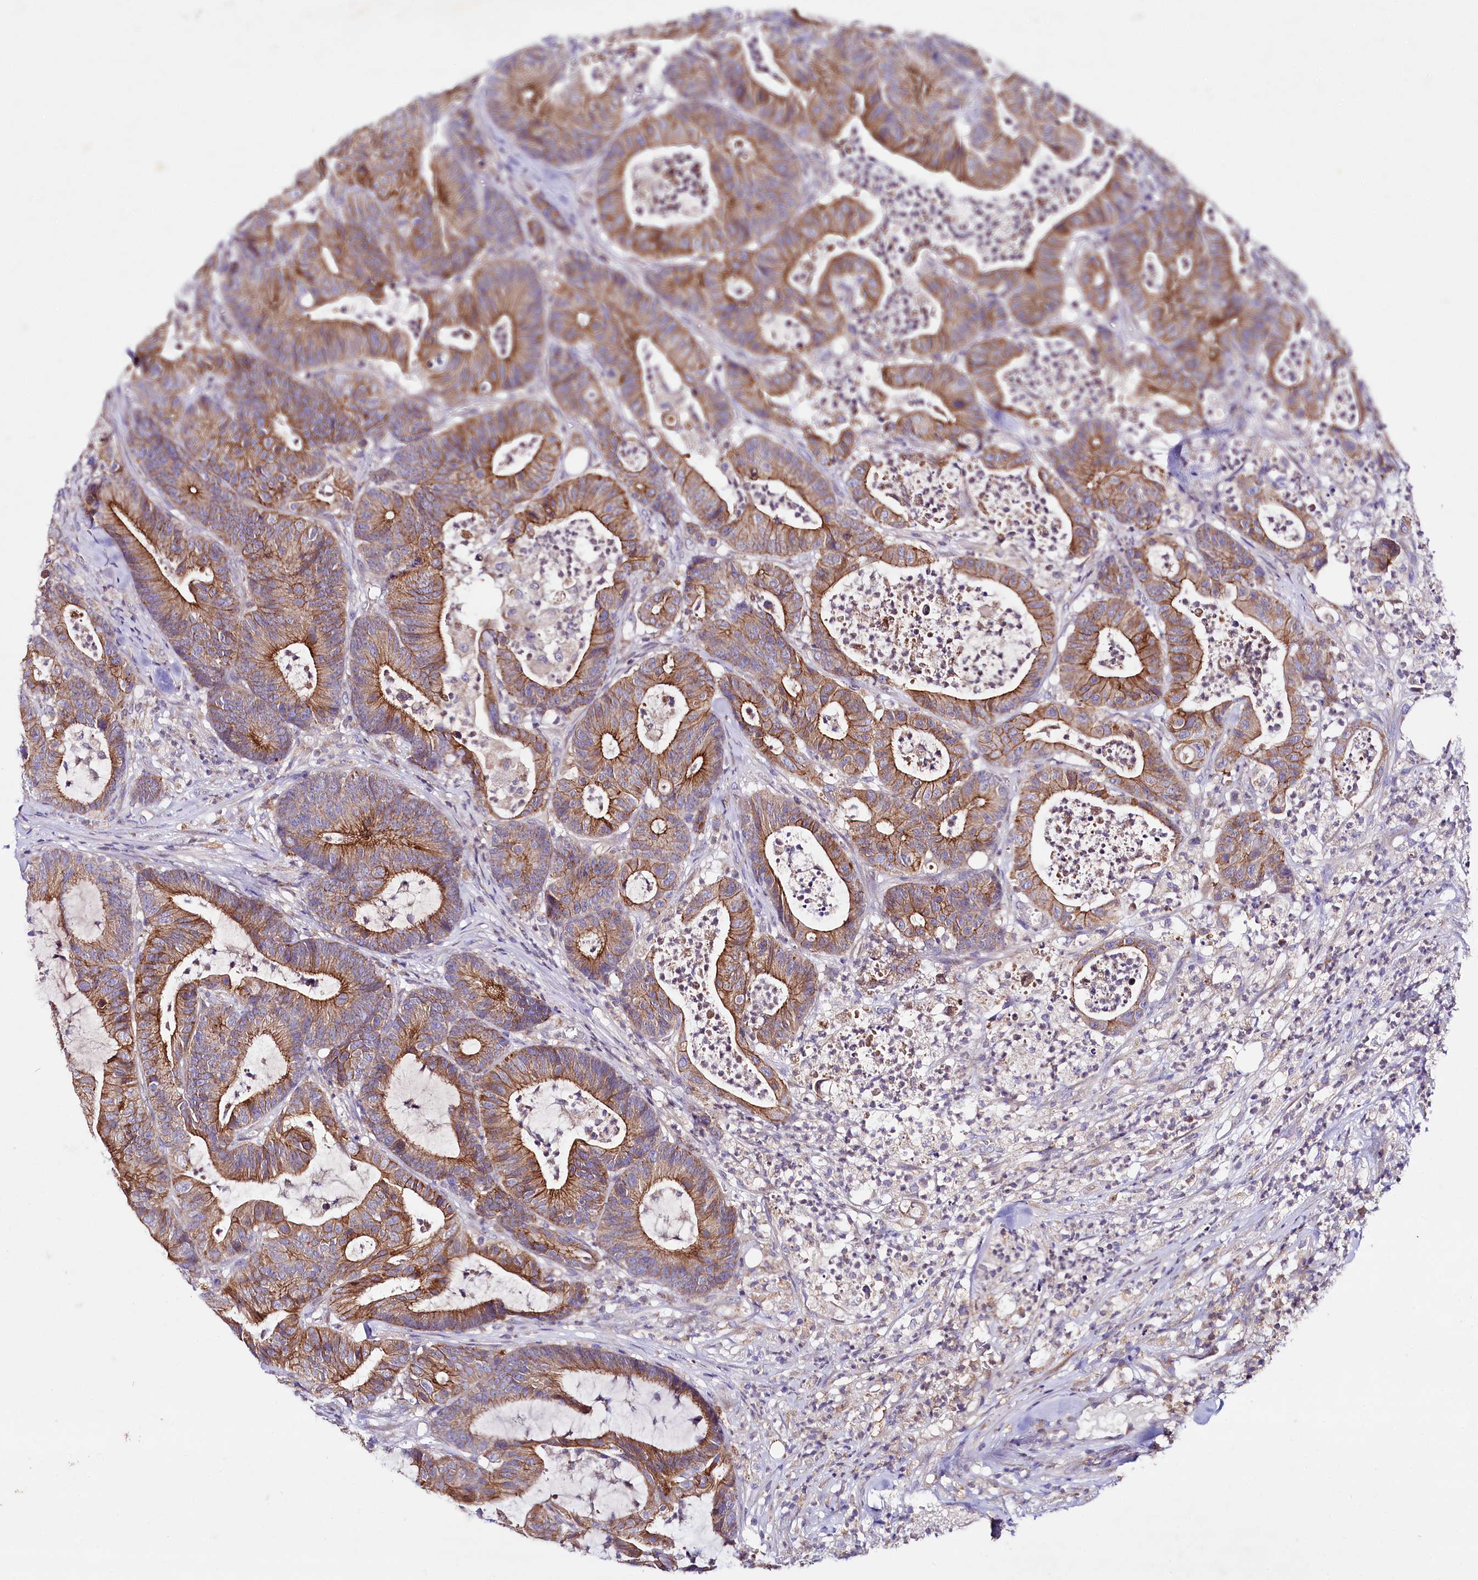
{"staining": {"intensity": "moderate", "quantity": ">75%", "location": "cytoplasmic/membranous"}, "tissue": "colorectal cancer", "cell_type": "Tumor cells", "image_type": "cancer", "snomed": [{"axis": "morphology", "description": "Adenocarcinoma, NOS"}, {"axis": "topography", "description": "Colon"}], "caption": "Adenocarcinoma (colorectal) stained with immunohistochemistry shows moderate cytoplasmic/membranous expression in about >75% of tumor cells.", "gene": "SACM1L", "patient": {"sex": "female", "age": 84}}